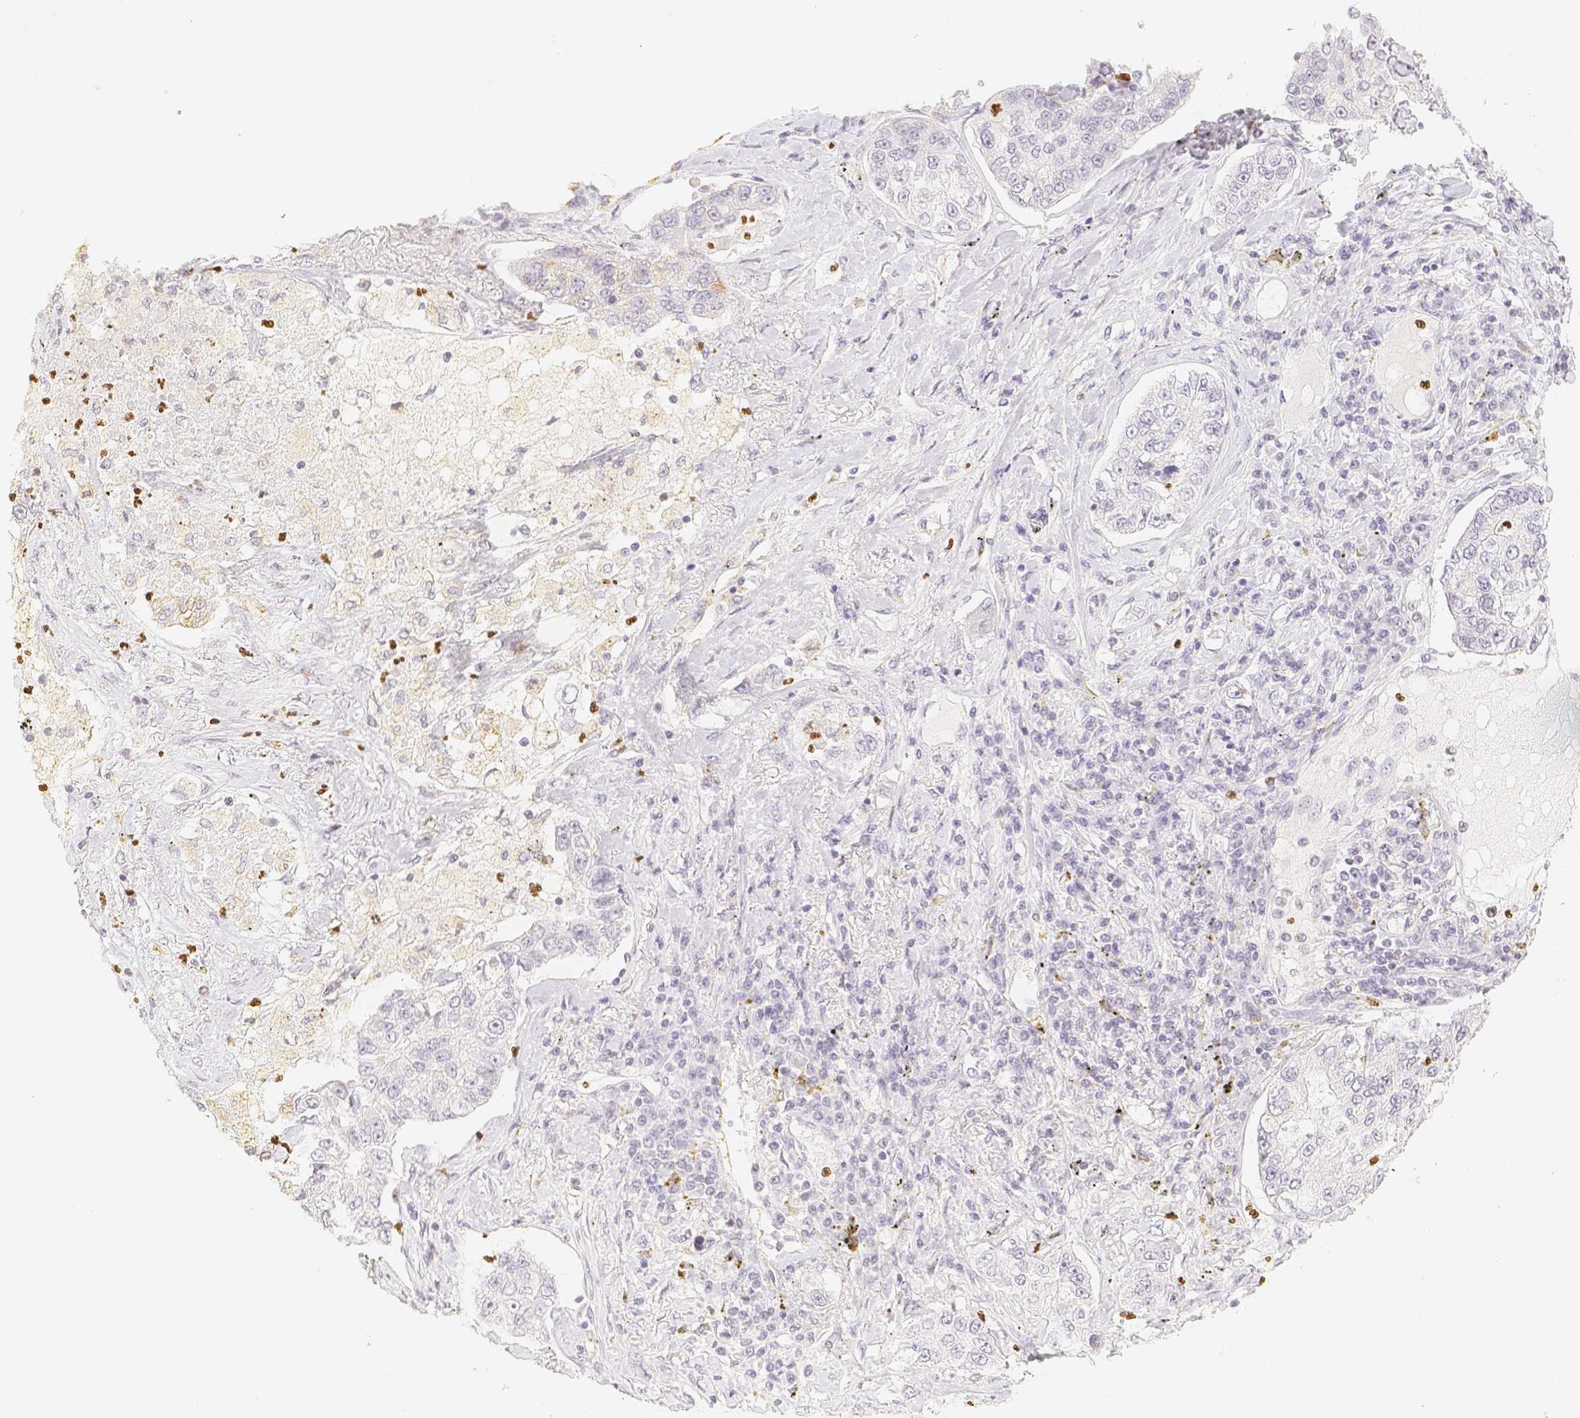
{"staining": {"intensity": "negative", "quantity": "none", "location": "none"}, "tissue": "lung cancer", "cell_type": "Tumor cells", "image_type": "cancer", "snomed": [{"axis": "morphology", "description": "Adenocarcinoma, NOS"}, {"axis": "topography", "description": "Lung"}], "caption": "The micrograph shows no staining of tumor cells in lung cancer (adenocarcinoma).", "gene": "PADI4", "patient": {"sex": "male", "age": 49}}